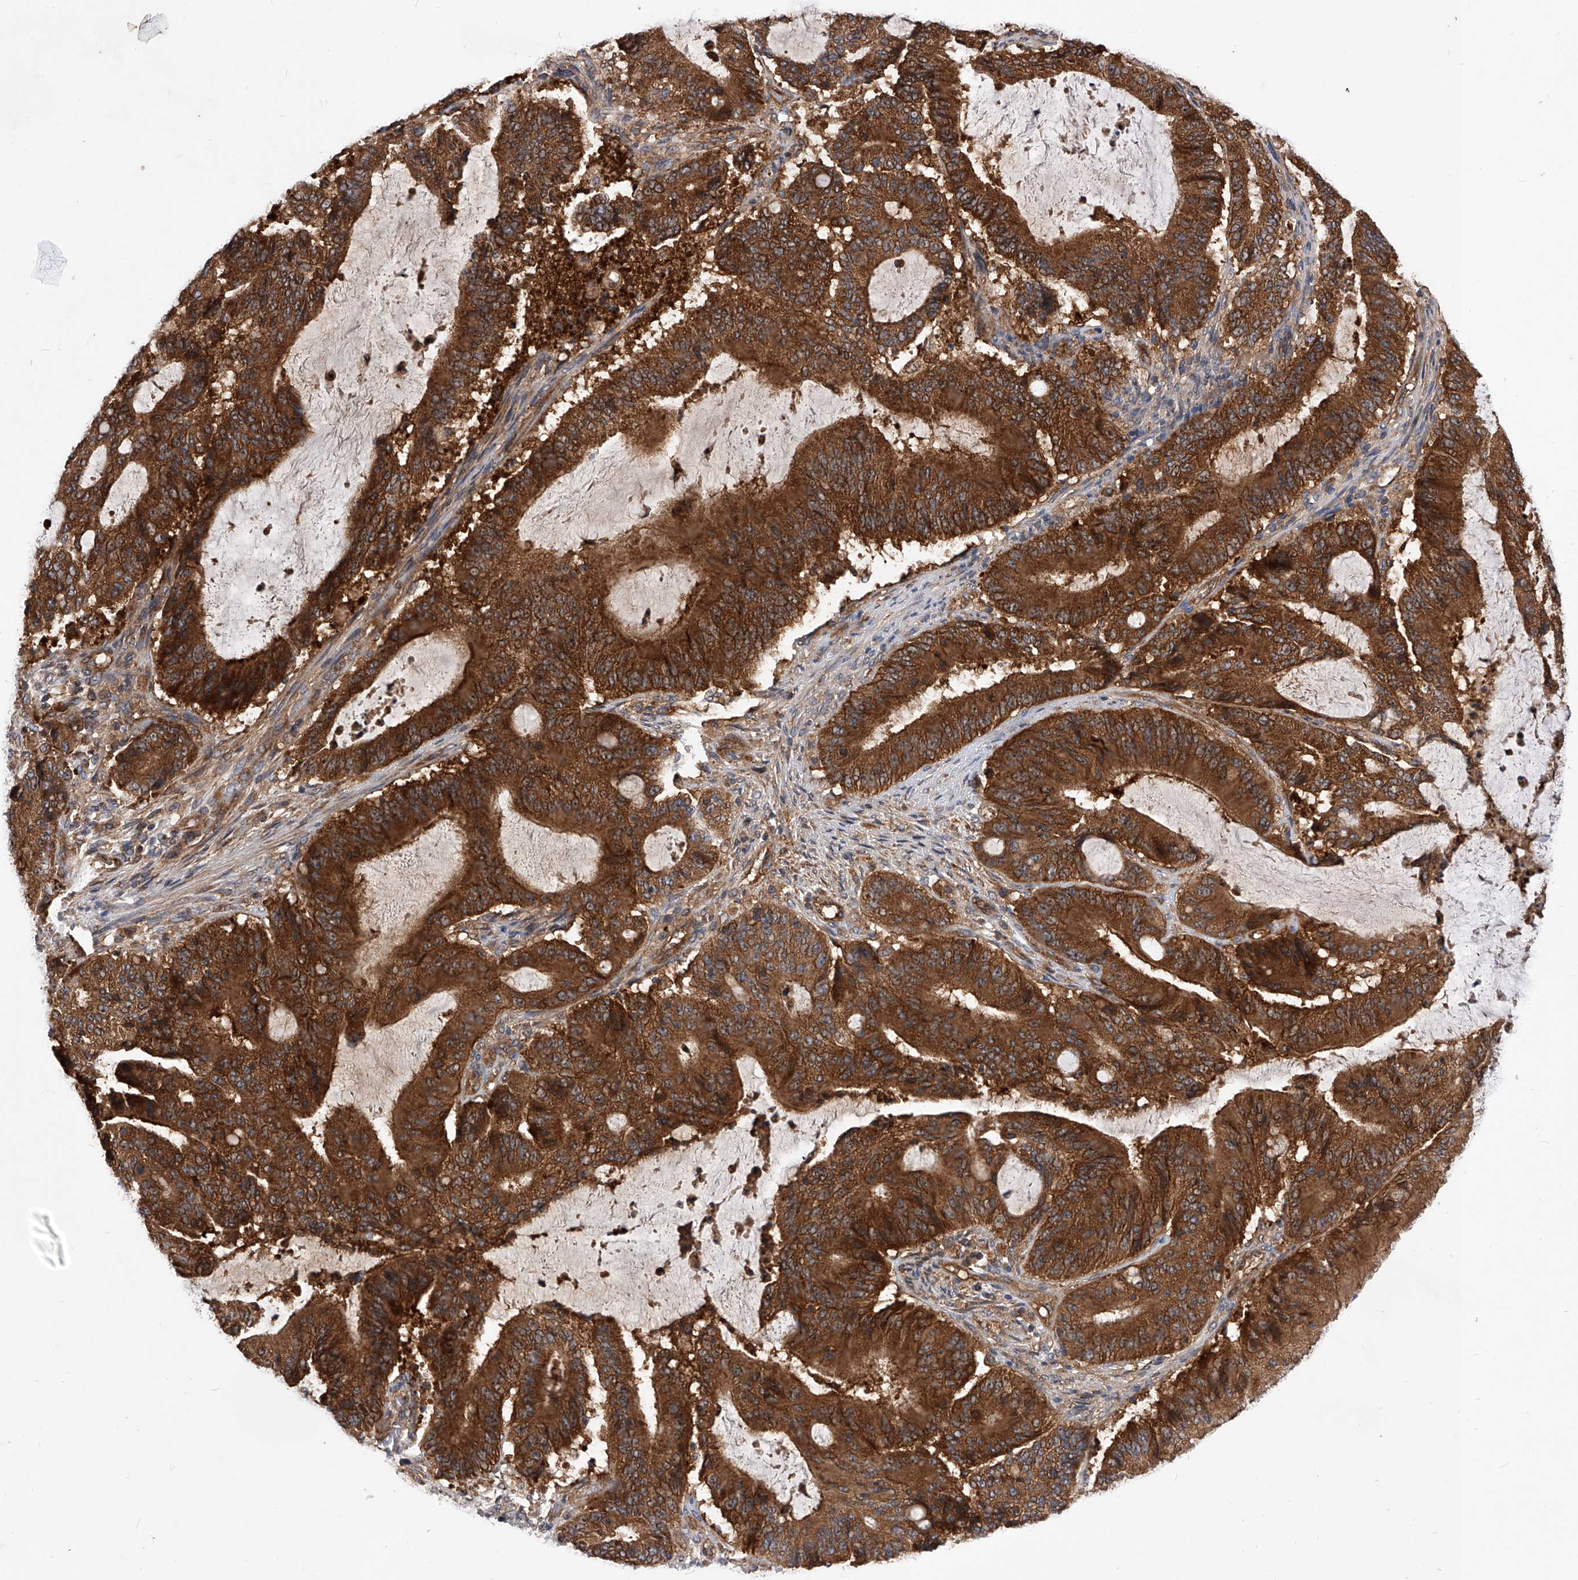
{"staining": {"intensity": "strong", "quantity": ">75%", "location": "cytoplasmic/membranous"}, "tissue": "liver cancer", "cell_type": "Tumor cells", "image_type": "cancer", "snomed": [{"axis": "morphology", "description": "Normal tissue, NOS"}, {"axis": "morphology", "description": "Cholangiocarcinoma"}, {"axis": "topography", "description": "Liver"}, {"axis": "topography", "description": "Peripheral nerve tissue"}], "caption": "Liver cancer tissue displays strong cytoplasmic/membranous expression in approximately >75% of tumor cells", "gene": "CFAP410", "patient": {"sex": "female", "age": 73}}